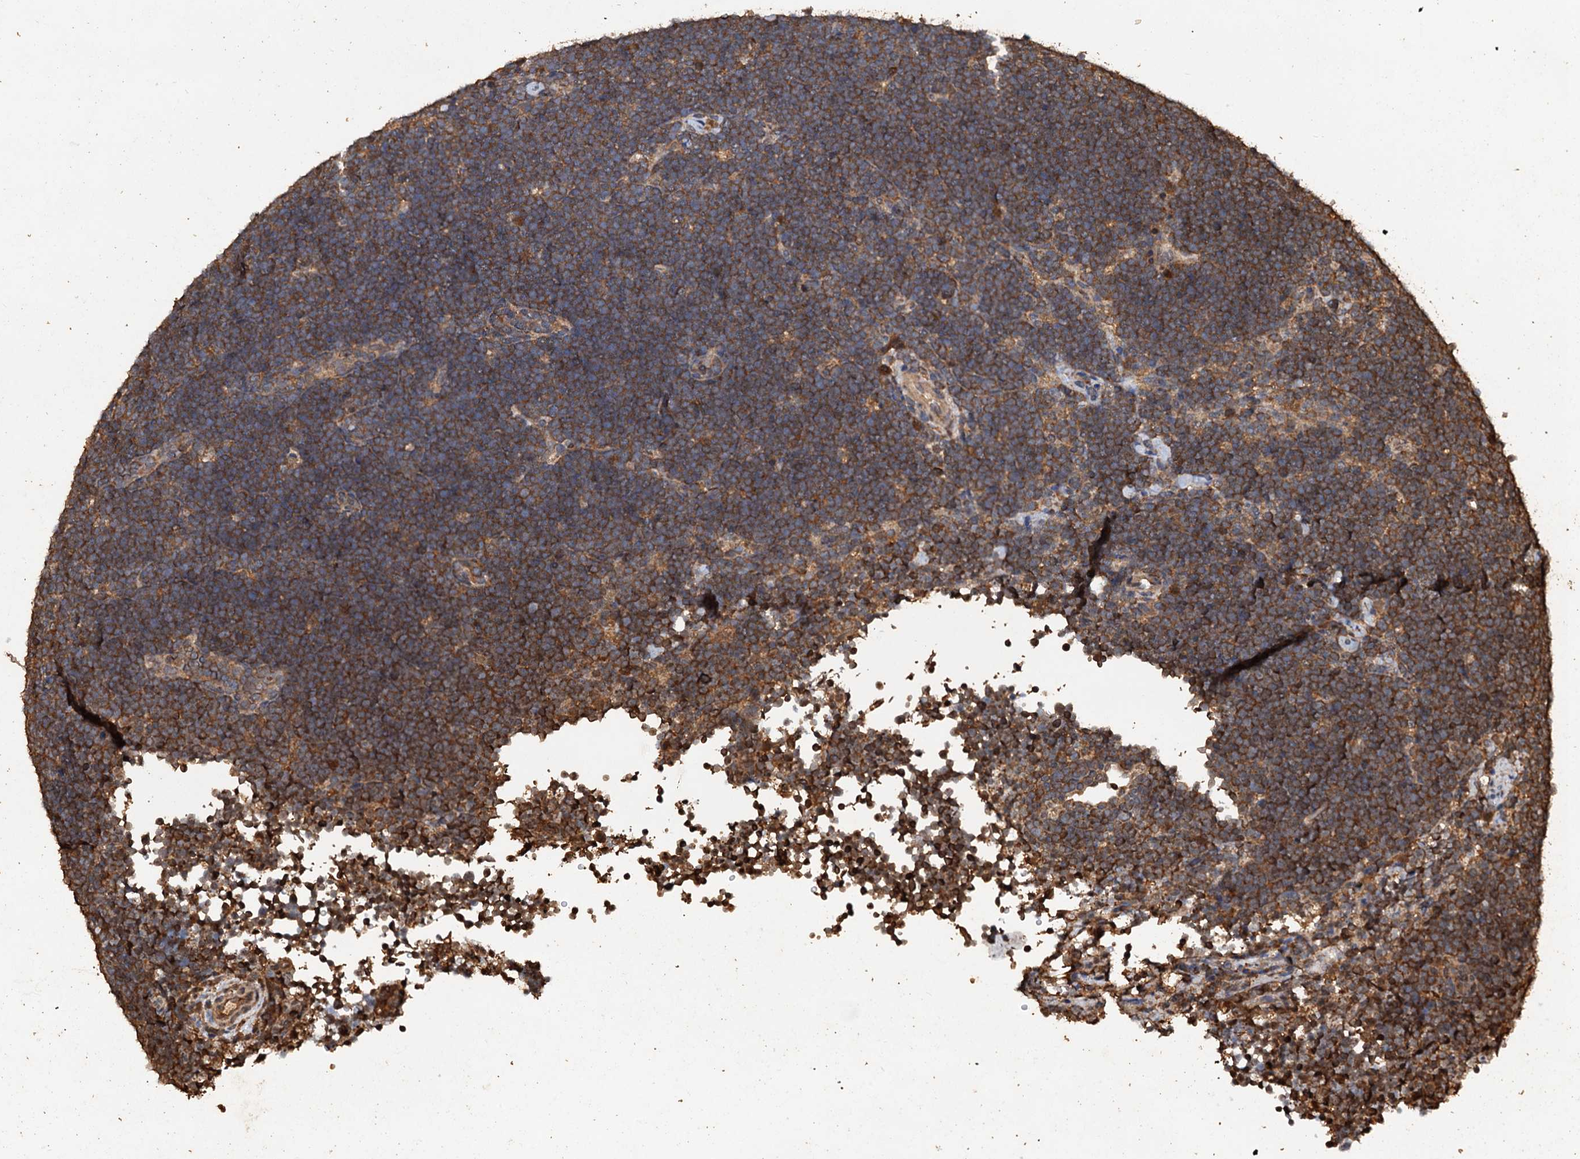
{"staining": {"intensity": "moderate", "quantity": ">75%", "location": "cytoplasmic/membranous"}, "tissue": "lymphoma", "cell_type": "Tumor cells", "image_type": "cancer", "snomed": [{"axis": "morphology", "description": "Malignant lymphoma, non-Hodgkin's type, High grade"}, {"axis": "topography", "description": "Lymph node"}], "caption": "IHC (DAB (3,3'-diaminobenzidine)) staining of human malignant lymphoma, non-Hodgkin's type (high-grade) displays moderate cytoplasmic/membranous protein positivity in about >75% of tumor cells.", "gene": "PSMD9", "patient": {"sex": "male", "age": 13}}